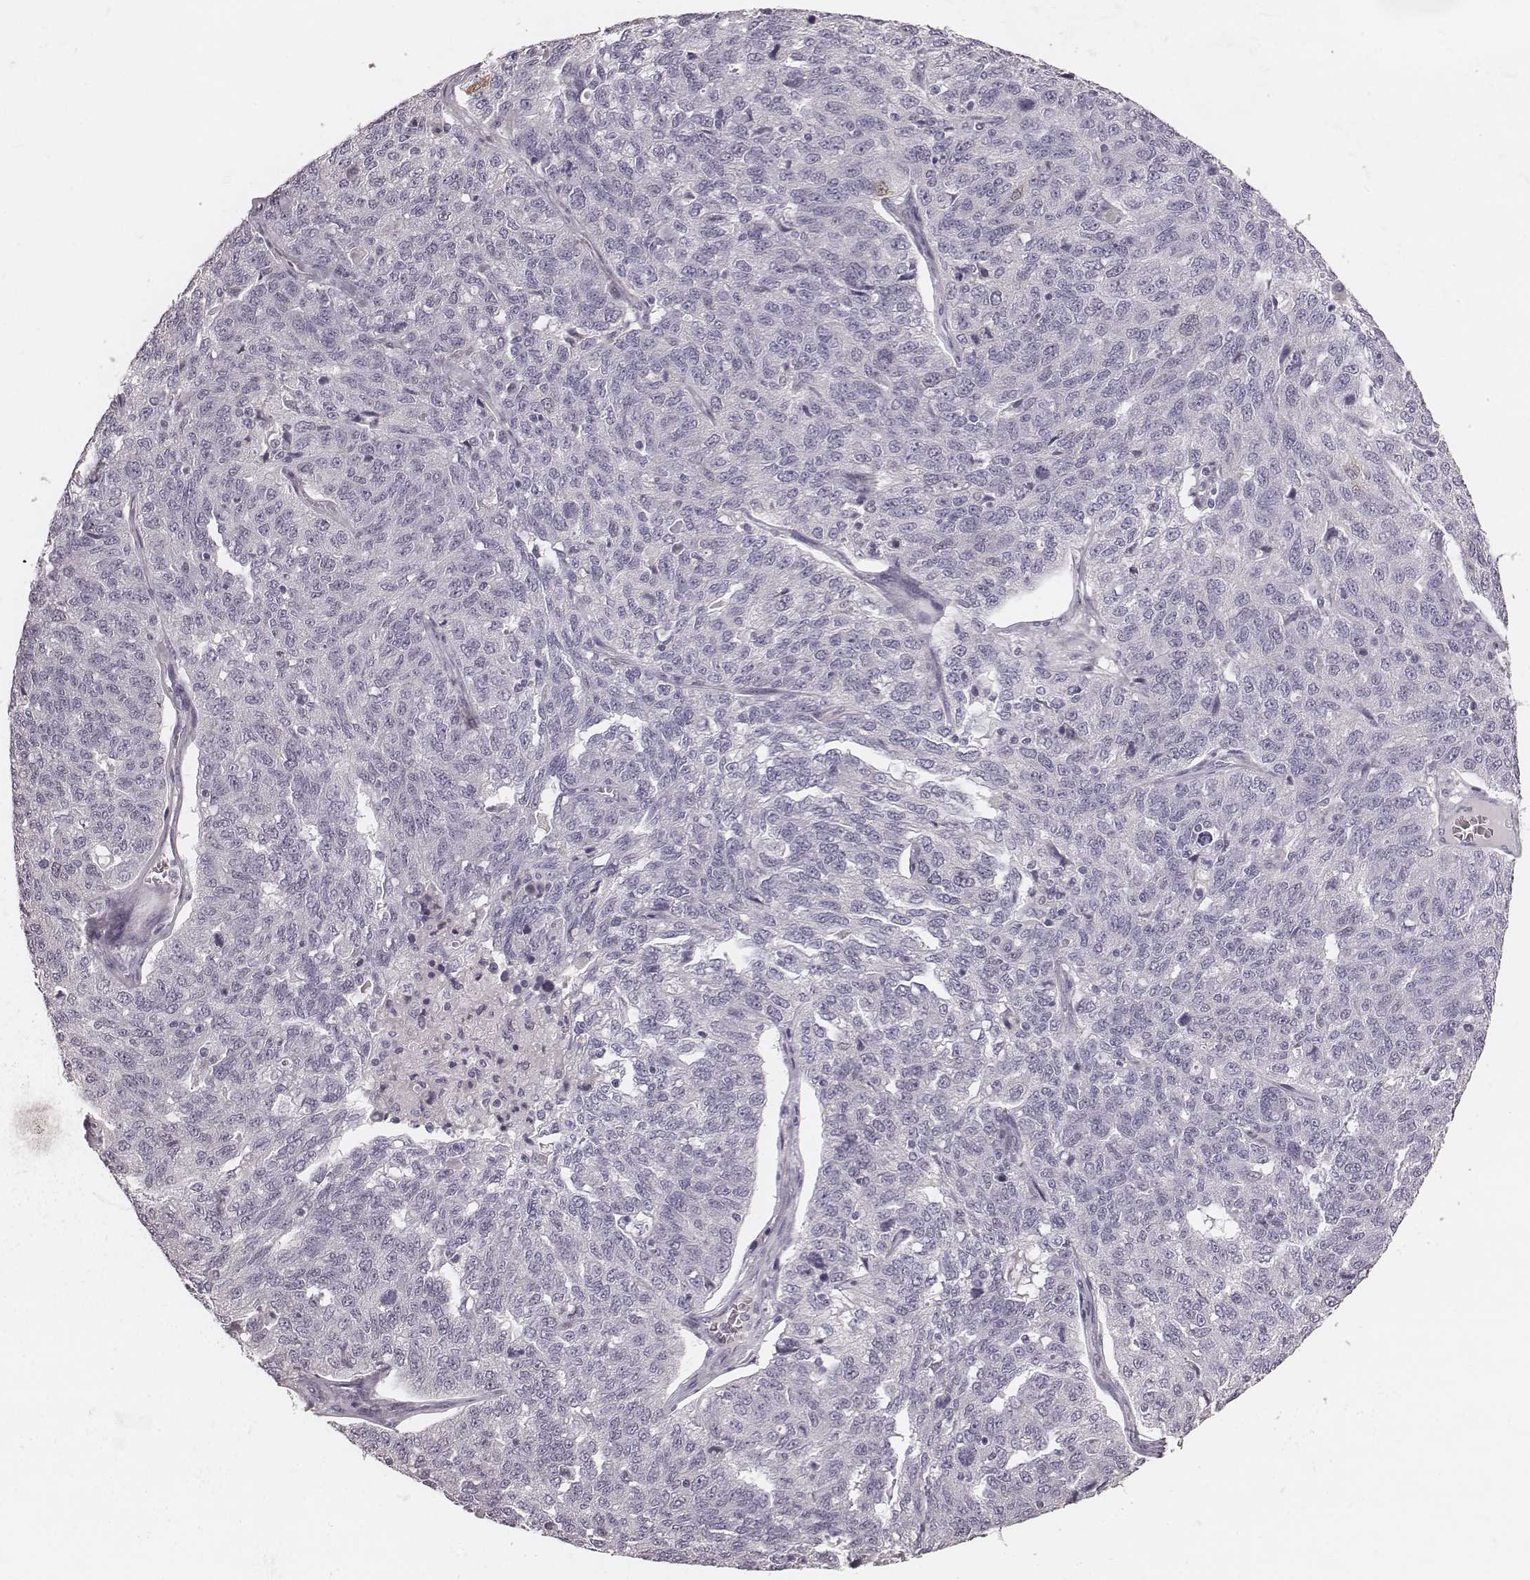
{"staining": {"intensity": "negative", "quantity": "none", "location": "none"}, "tissue": "ovarian cancer", "cell_type": "Tumor cells", "image_type": "cancer", "snomed": [{"axis": "morphology", "description": "Cystadenocarcinoma, serous, NOS"}, {"axis": "topography", "description": "Ovary"}], "caption": "Image shows no significant protein staining in tumor cells of ovarian serous cystadenocarcinoma.", "gene": "SPA17", "patient": {"sex": "female", "age": 71}}